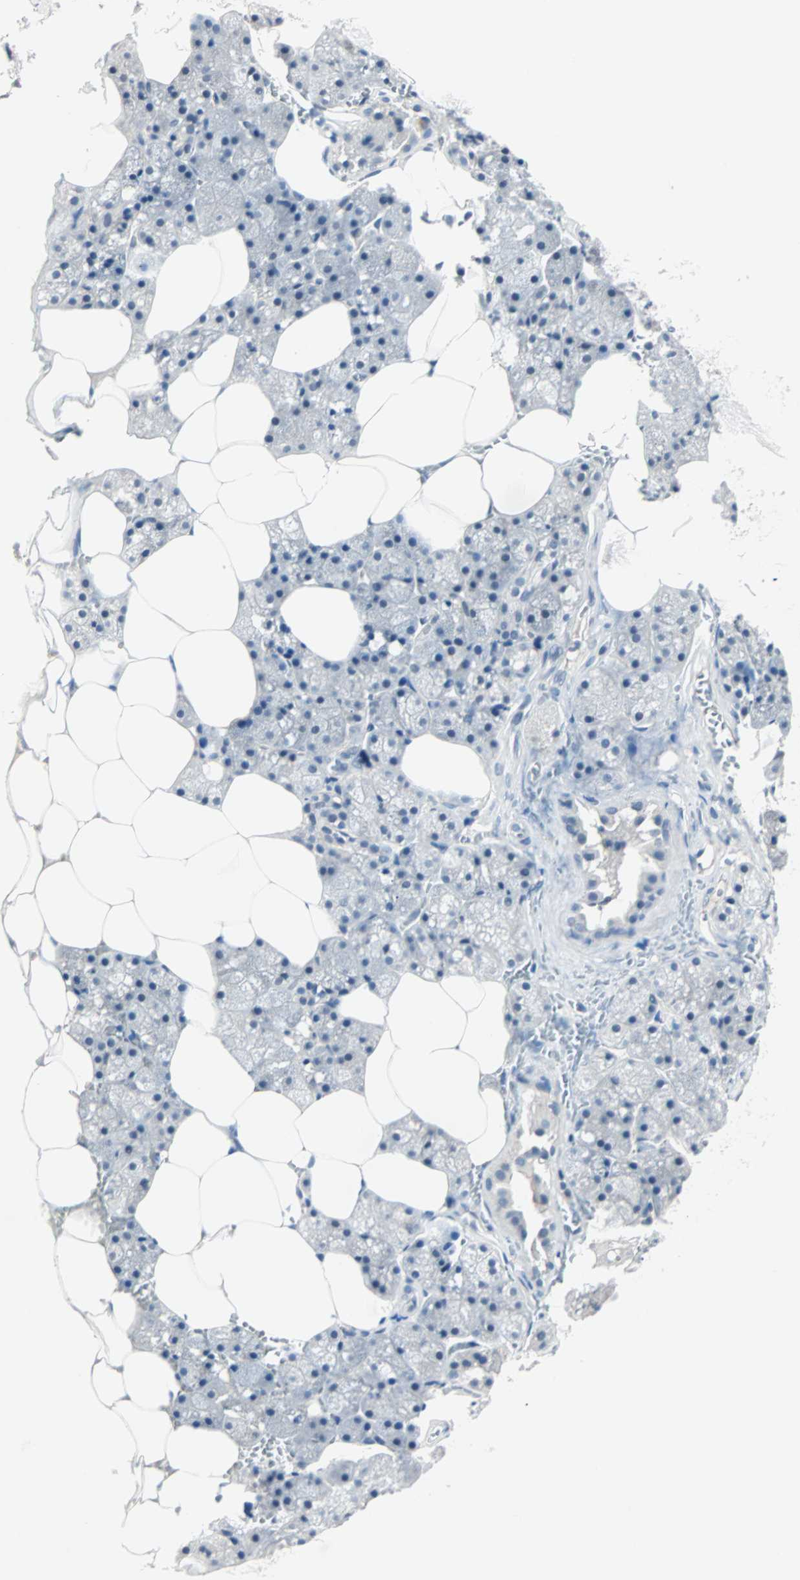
{"staining": {"intensity": "negative", "quantity": "none", "location": "none"}, "tissue": "salivary gland", "cell_type": "Glandular cells", "image_type": "normal", "snomed": [{"axis": "morphology", "description": "Normal tissue, NOS"}, {"axis": "topography", "description": "Salivary gland"}], "caption": "There is no significant expression in glandular cells of salivary gland. (DAB (3,3'-diaminobenzidine) immunohistochemistry, high magnification).", "gene": "CCNE2", "patient": {"sex": "male", "age": 62}}